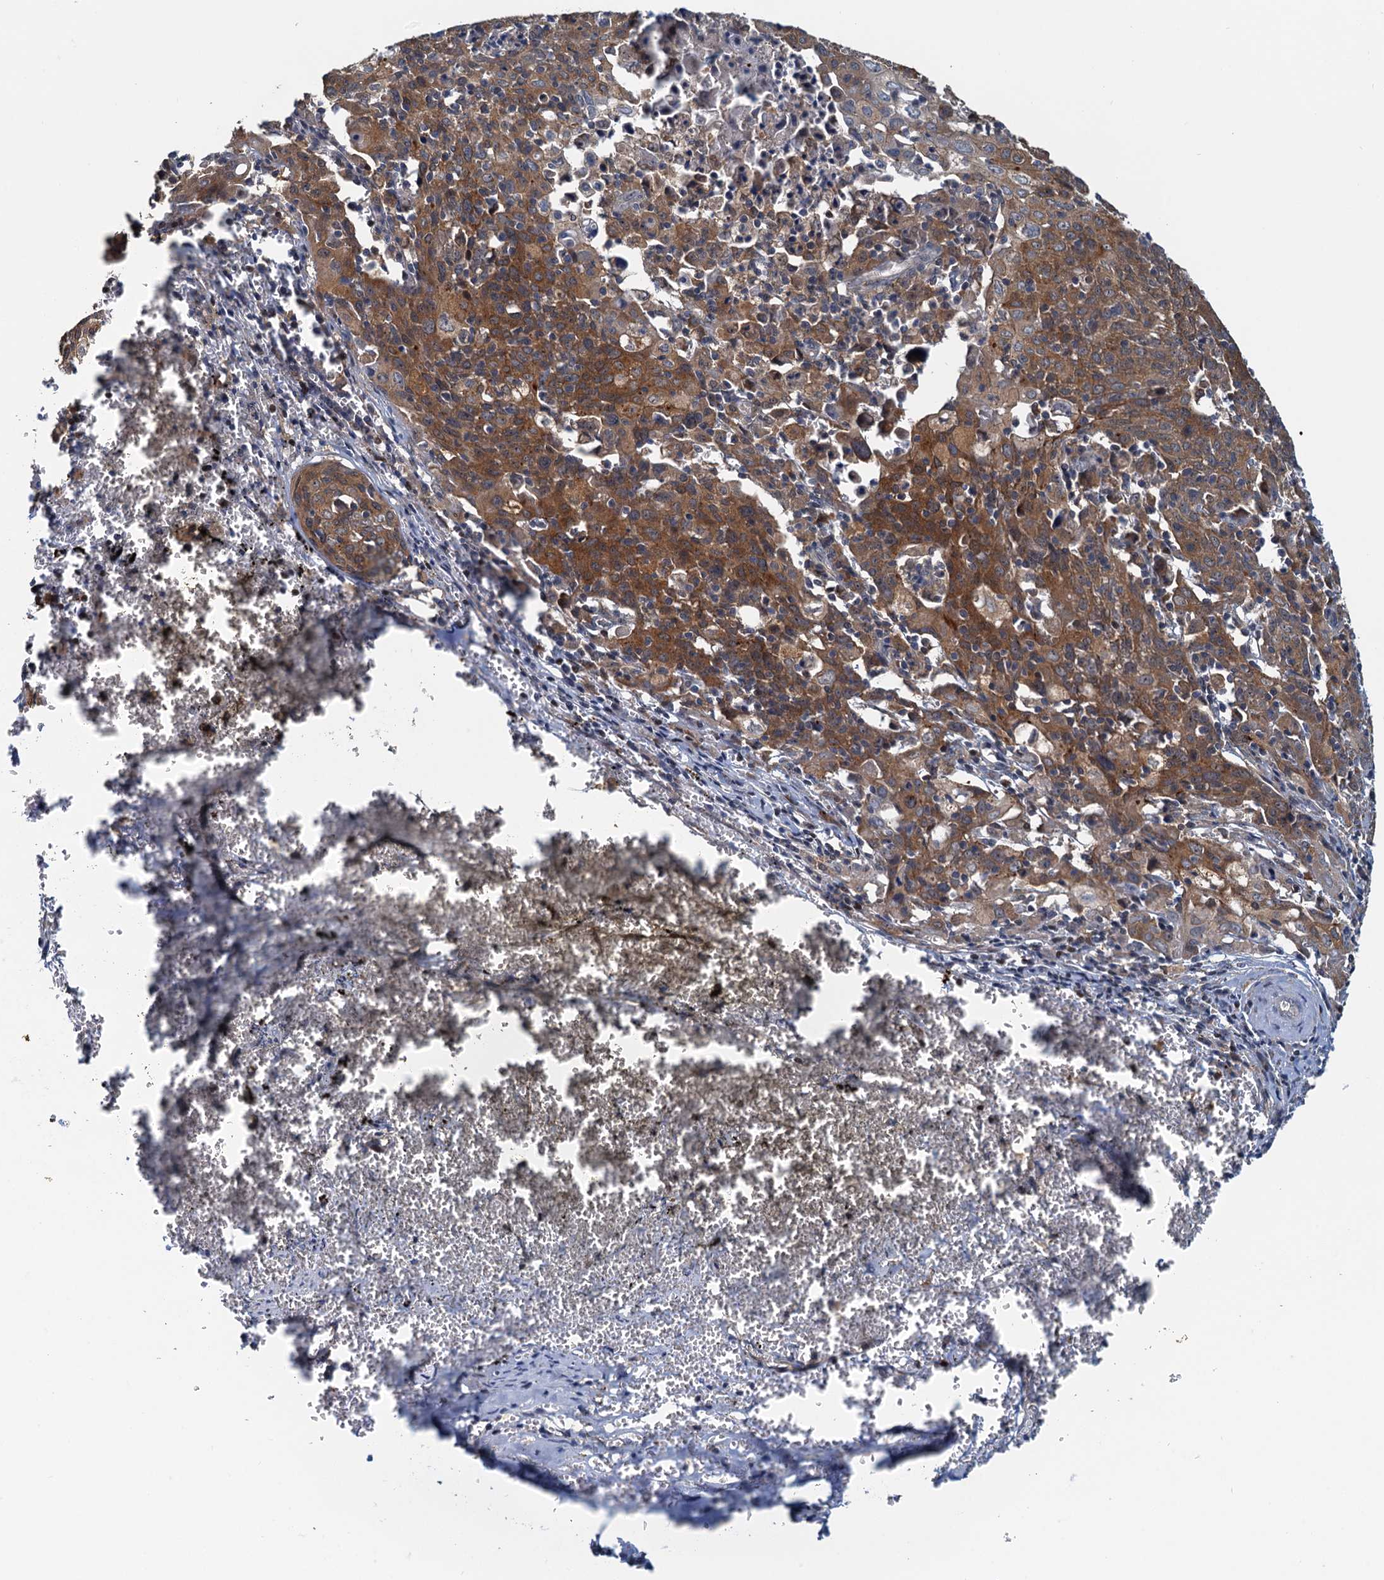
{"staining": {"intensity": "moderate", "quantity": ">75%", "location": "cytoplasmic/membranous"}, "tissue": "cervical cancer", "cell_type": "Tumor cells", "image_type": "cancer", "snomed": [{"axis": "morphology", "description": "Squamous cell carcinoma, NOS"}, {"axis": "topography", "description": "Cervix"}], "caption": "Approximately >75% of tumor cells in human cervical squamous cell carcinoma exhibit moderate cytoplasmic/membranous protein staining as visualized by brown immunohistochemical staining.", "gene": "TOLLIP", "patient": {"sex": "female", "age": 67}}